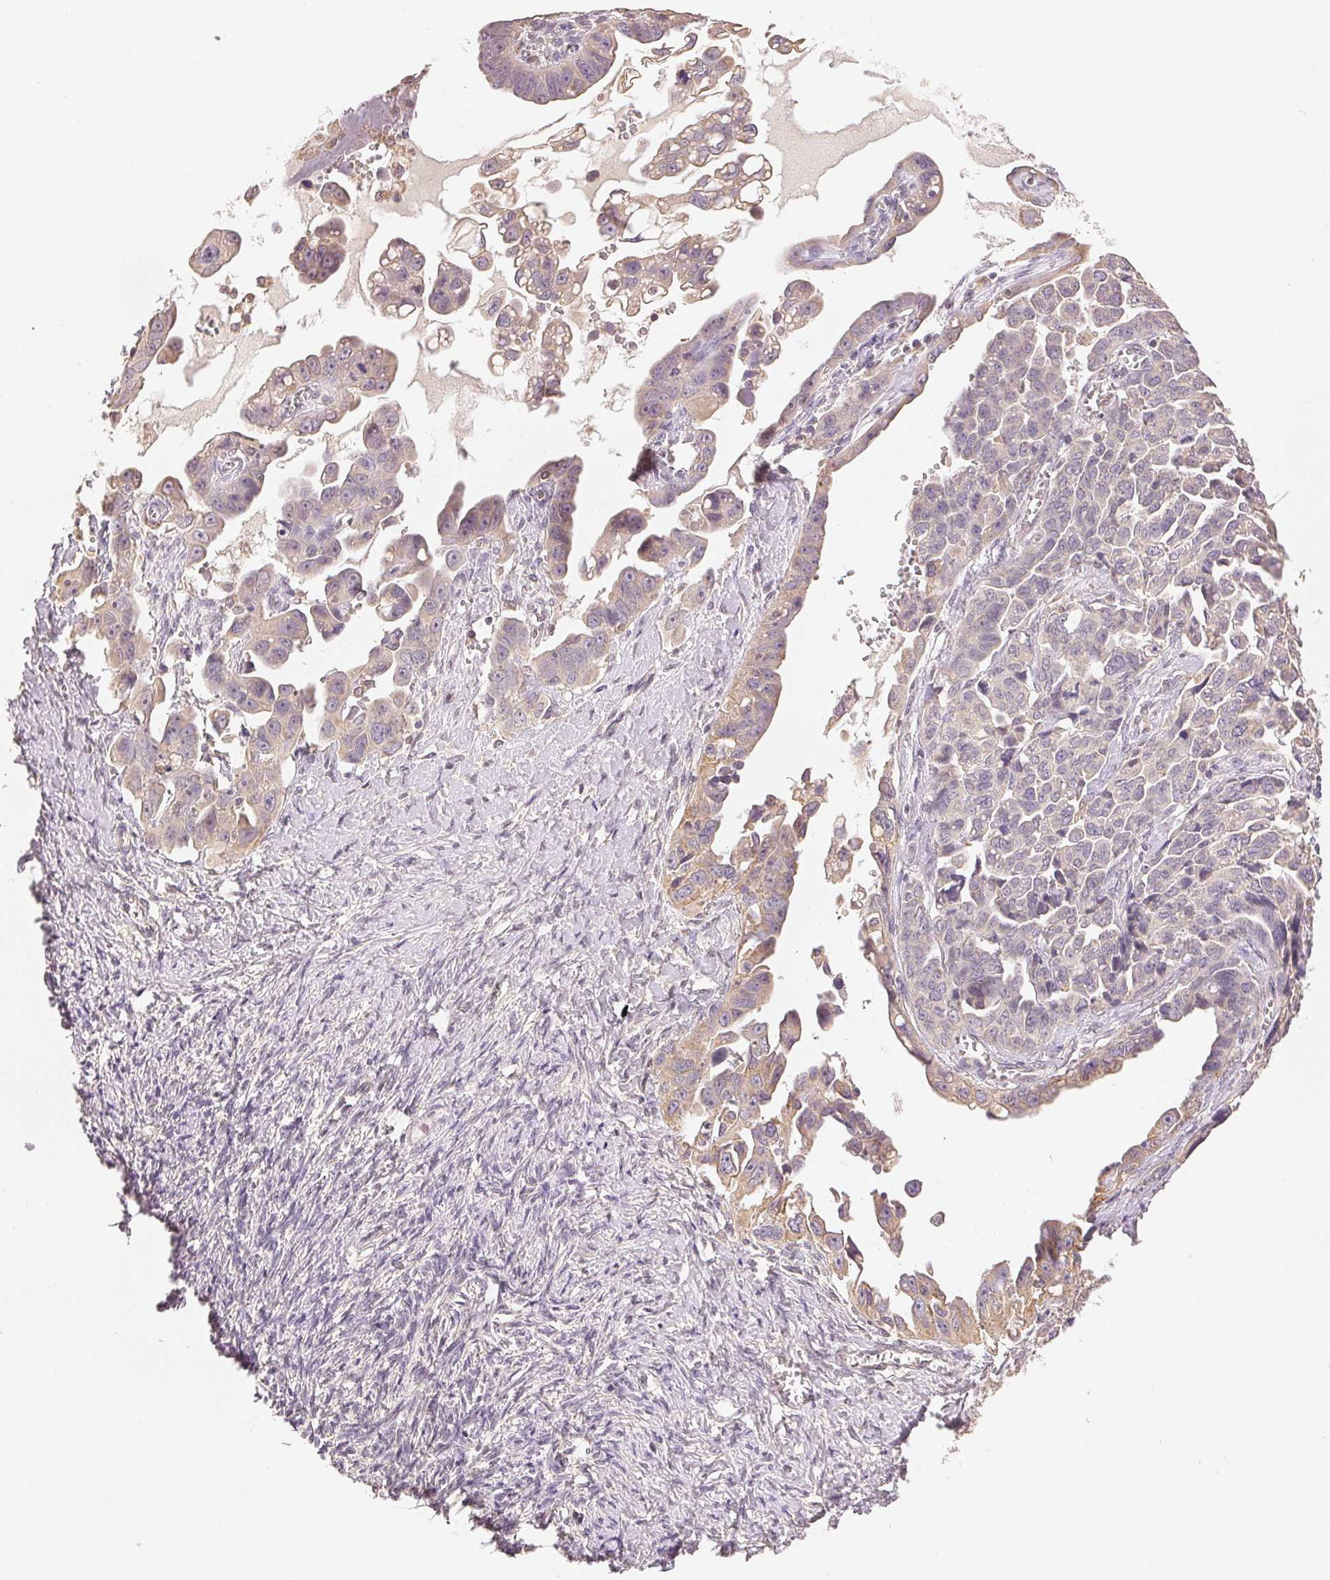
{"staining": {"intensity": "weak", "quantity": "<25%", "location": "cytoplasmic/membranous"}, "tissue": "ovarian cancer", "cell_type": "Tumor cells", "image_type": "cancer", "snomed": [{"axis": "morphology", "description": "Cystadenocarcinoma, serous, NOS"}, {"axis": "topography", "description": "Ovary"}], "caption": "Immunohistochemistry (IHC) image of ovarian serous cystadenocarcinoma stained for a protein (brown), which shows no staining in tumor cells.", "gene": "SEZ6L2", "patient": {"sex": "female", "age": 59}}